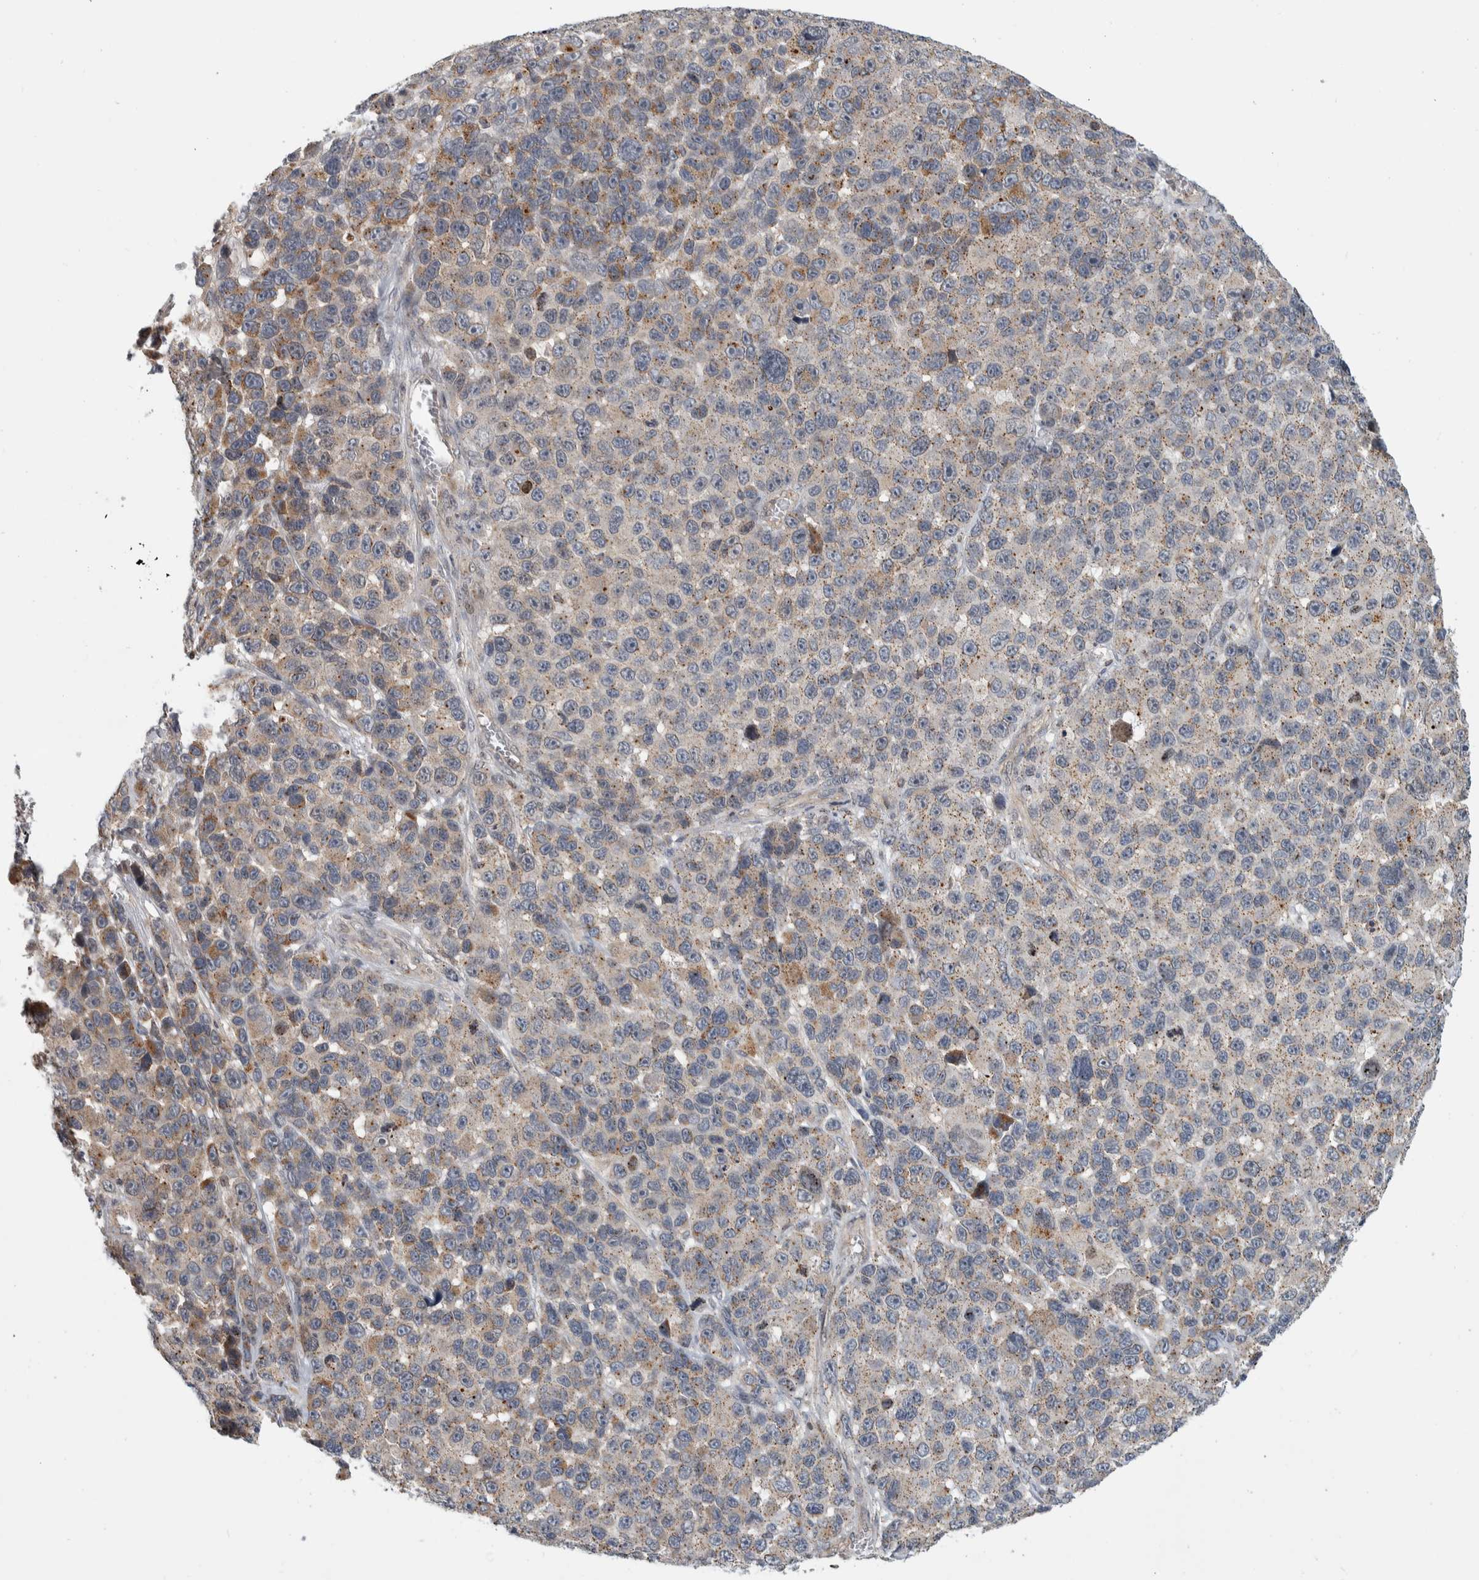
{"staining": {"intensity": "weak", "quantity": "25%-75%", "location": "cytoplasmic/membranous"}, "tissue": "melanoma", "cell_type": "Tumor cells", "image_type": "cancer", "snomed": [{"axis": "morphology", "description": "Malignant melanoma, NOS"}, {"axis": "topography", "description": "Skin"}], "caption": "Malignant melanoma tissue reveals weak cytoplasmic/membranous staining in approximately 25%-75% of tumor cells, visualized by immunohistochemistry. (DAB IHC, brown staining for protein, blue staining for nuclei).", "gene": "MSL1", "patient": {"sex": "male", "age": 53}}